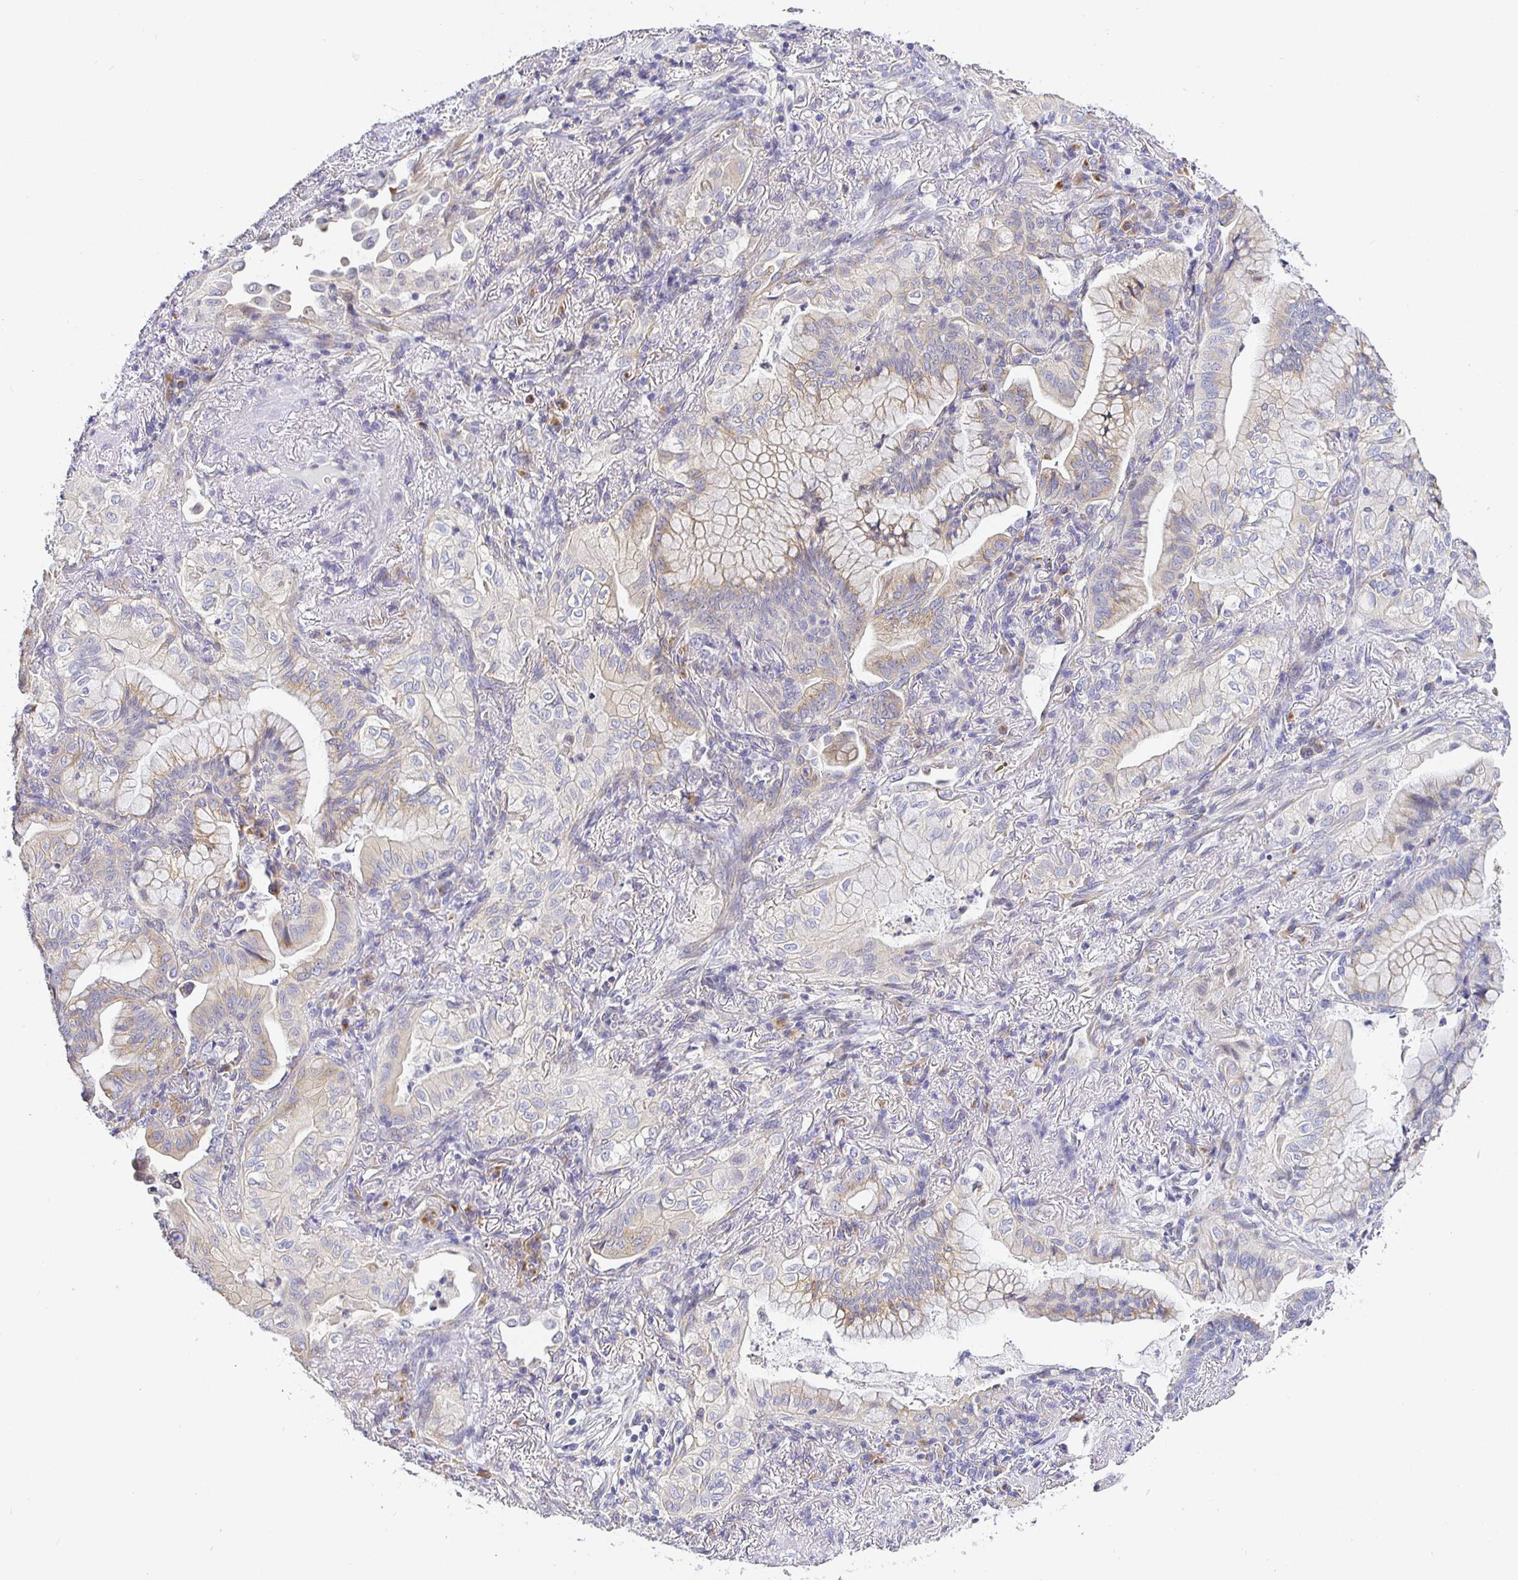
{"staining": {"intensity": "weak", "quantity": "25%-75%", "location": "cytoplasmic/membranous"}, "tissue": "lung cancer", "cell_type": "Tumor cells", "image_type": "cancer", "snomed": [{"axis": "morphology", "description": "Adenocarcinoma, NOS"}, {"axis": "topography", "description": "Lung"}], "caption": "A high-resolution photomicrograph shows IHC staining of lung cancer (adenocarcinoma), which exhibits weak cytoplasmic/membranous staining in about 25%-75% of tumor cells.", "gene": "OPALIN", "patient": {"sex": "male", "age": 77}}